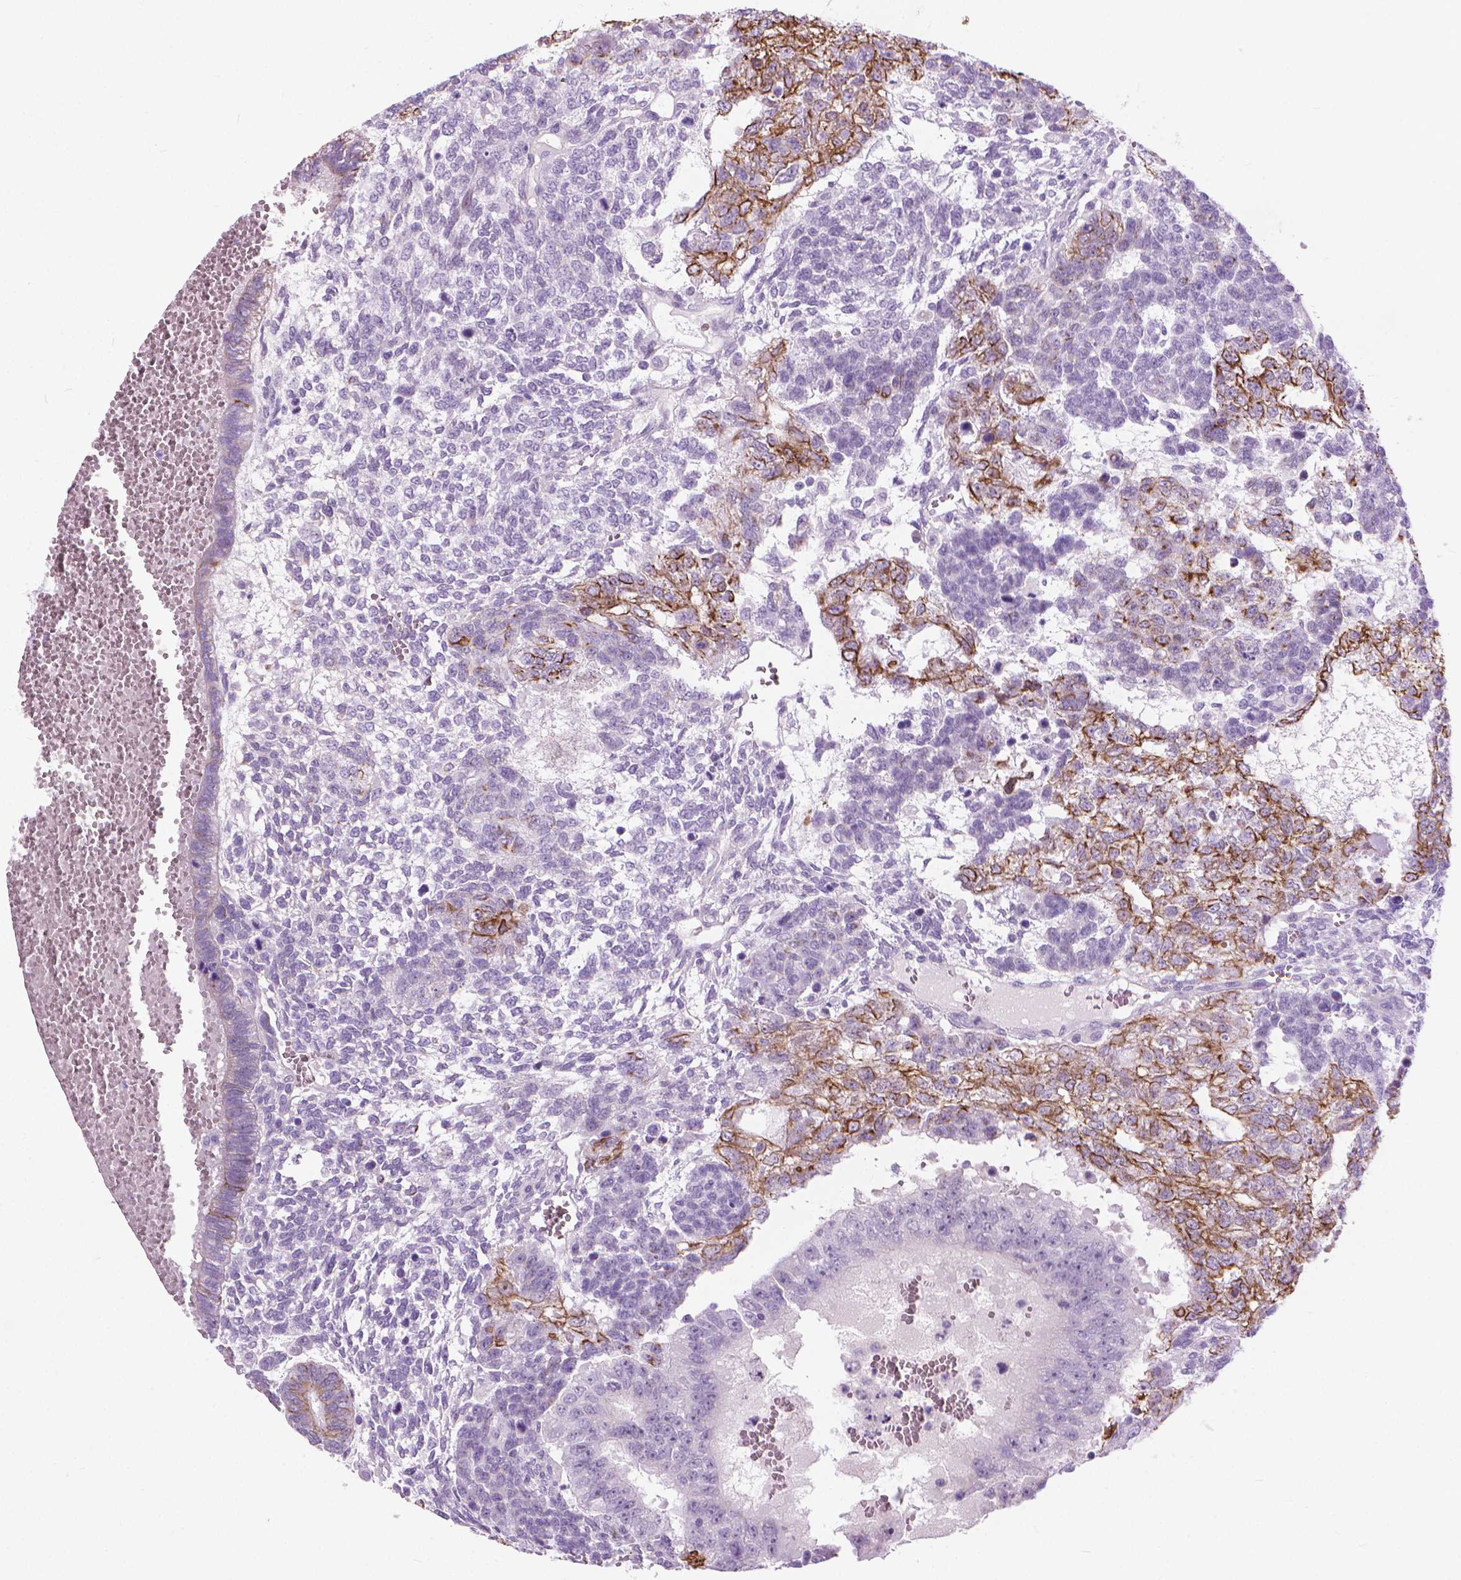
{"staining": {"intensity": "strong", "quantity": "<25%", "location": "cytoplasmic/membranous"}, "tissue": "testis cancer", "cell_type": "Tumor cells", "image_type": "cancer", "snomed": [{"axis": "morphology", "description": "Normal tissue, NOS"}, {"axis": "morphology", "description": "Carcinoma, Embryonal, NOS"}, {"axis": "topography", "description": "Testis"}, {"axis": "topography", "description": "Epididymis"}], "caption": "Immunohistochemistry (IHC) of human testis cancer demonstrates medium levels of strong cytoplasmic/membranous expression in about <25% of tumor cells. (DAB (3,3'-diaminobenzidine) IHC with brightfield microscopy, high magnification).", "gene": "HTR2B", "patient": {"sex": "male", "age": 23}}